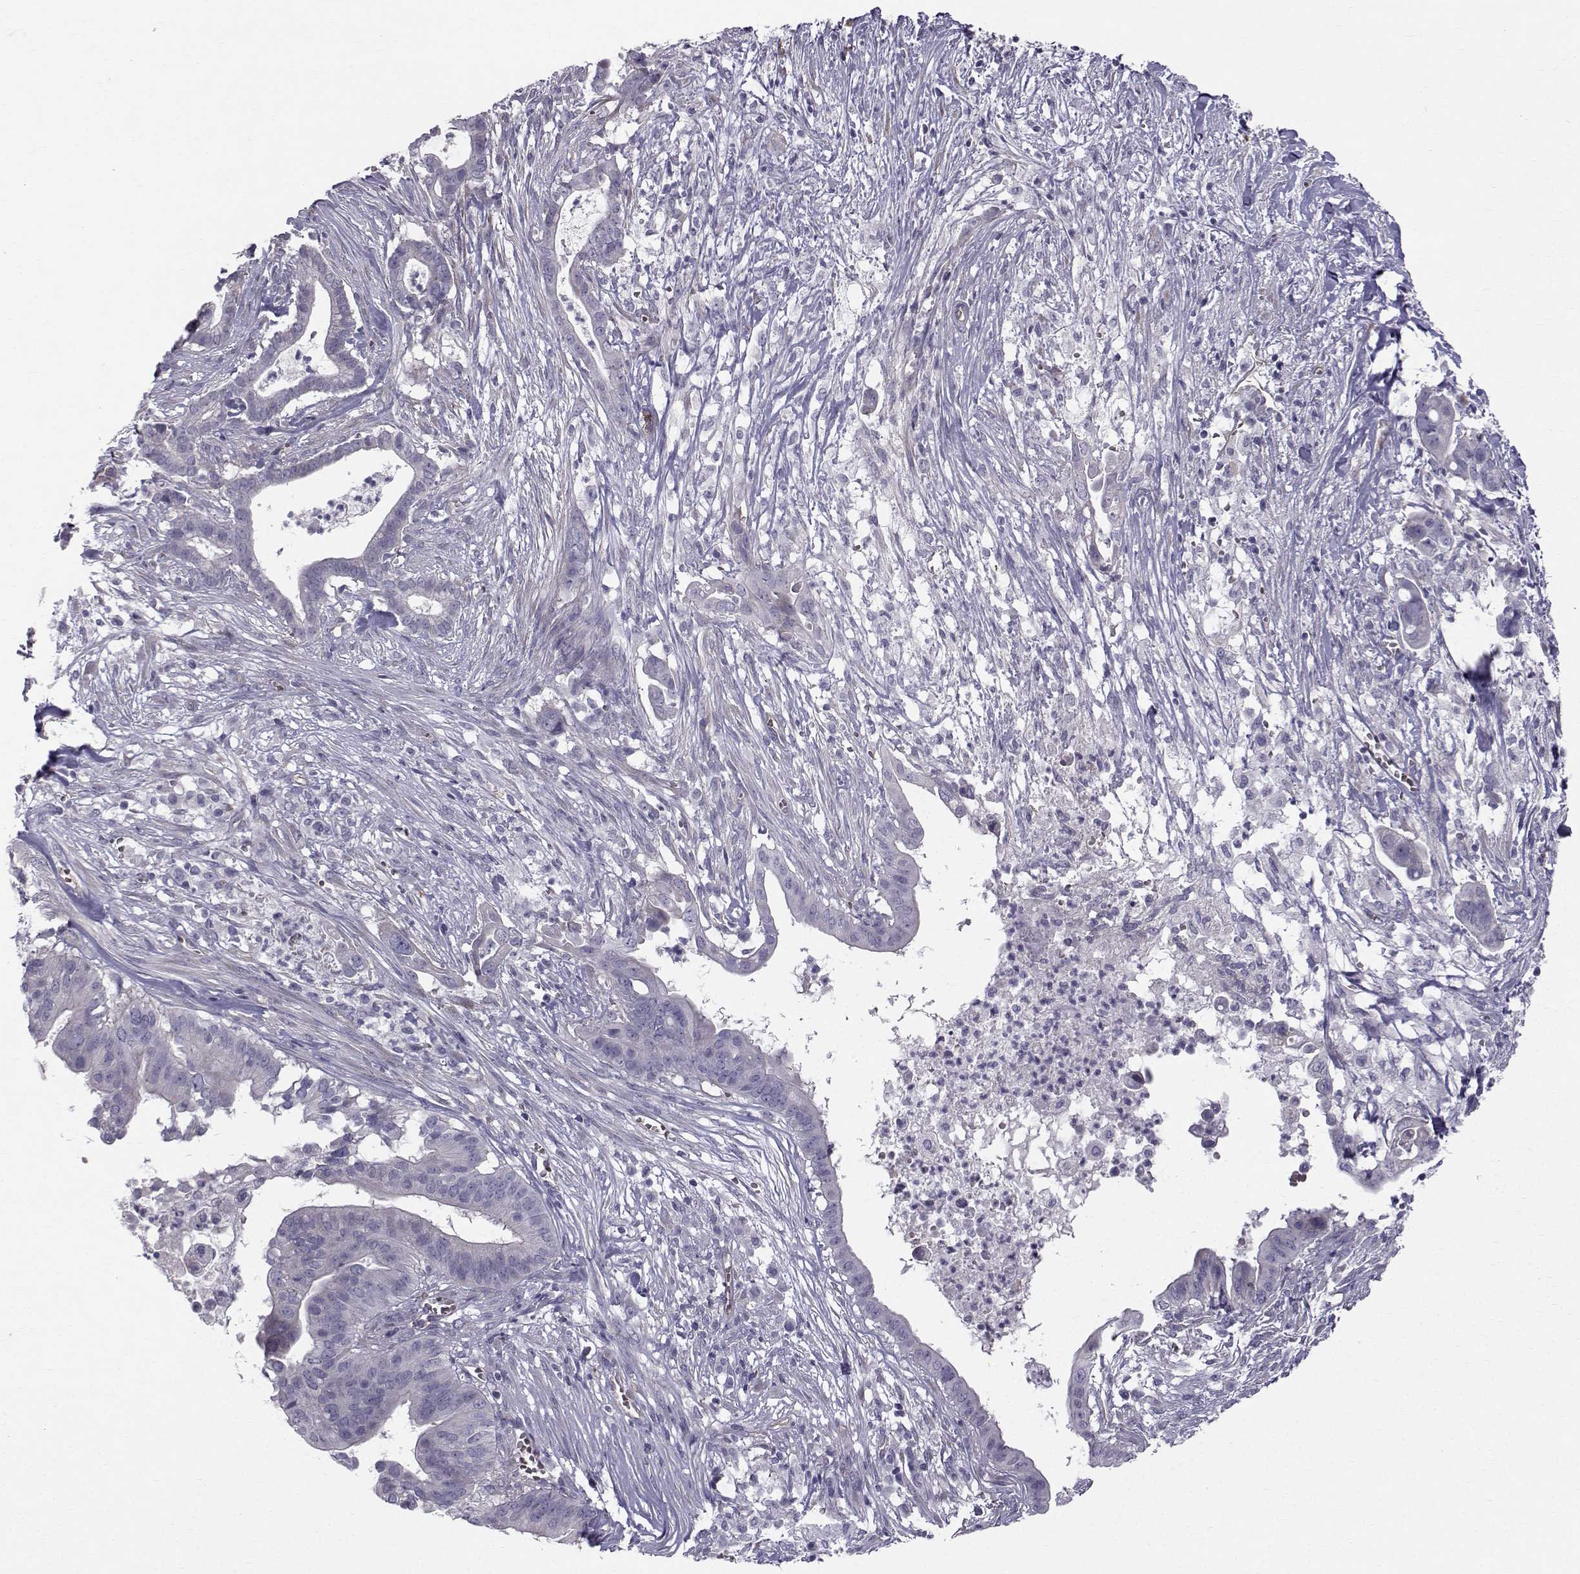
{"staining": {"intensity": "negative", "quantity": "none", "location": "none"}, "tissue": "pancreatic cancer", "cell_type": "Tumor cells", "image_type": "cancer", "snomed": [{"axis": "morphology", "description": "Adenocarcinoma, NOS"}, {"axis": "topography", "description": "Pancreas"}], "caption": "This is an immunohistochemistry (IHC) micrograph of human adenocarcinoma (pancreatic). There is no positivity in tumor cells.", "gene": "QPCT", "patient": {"sex": "male", "age": 61}}